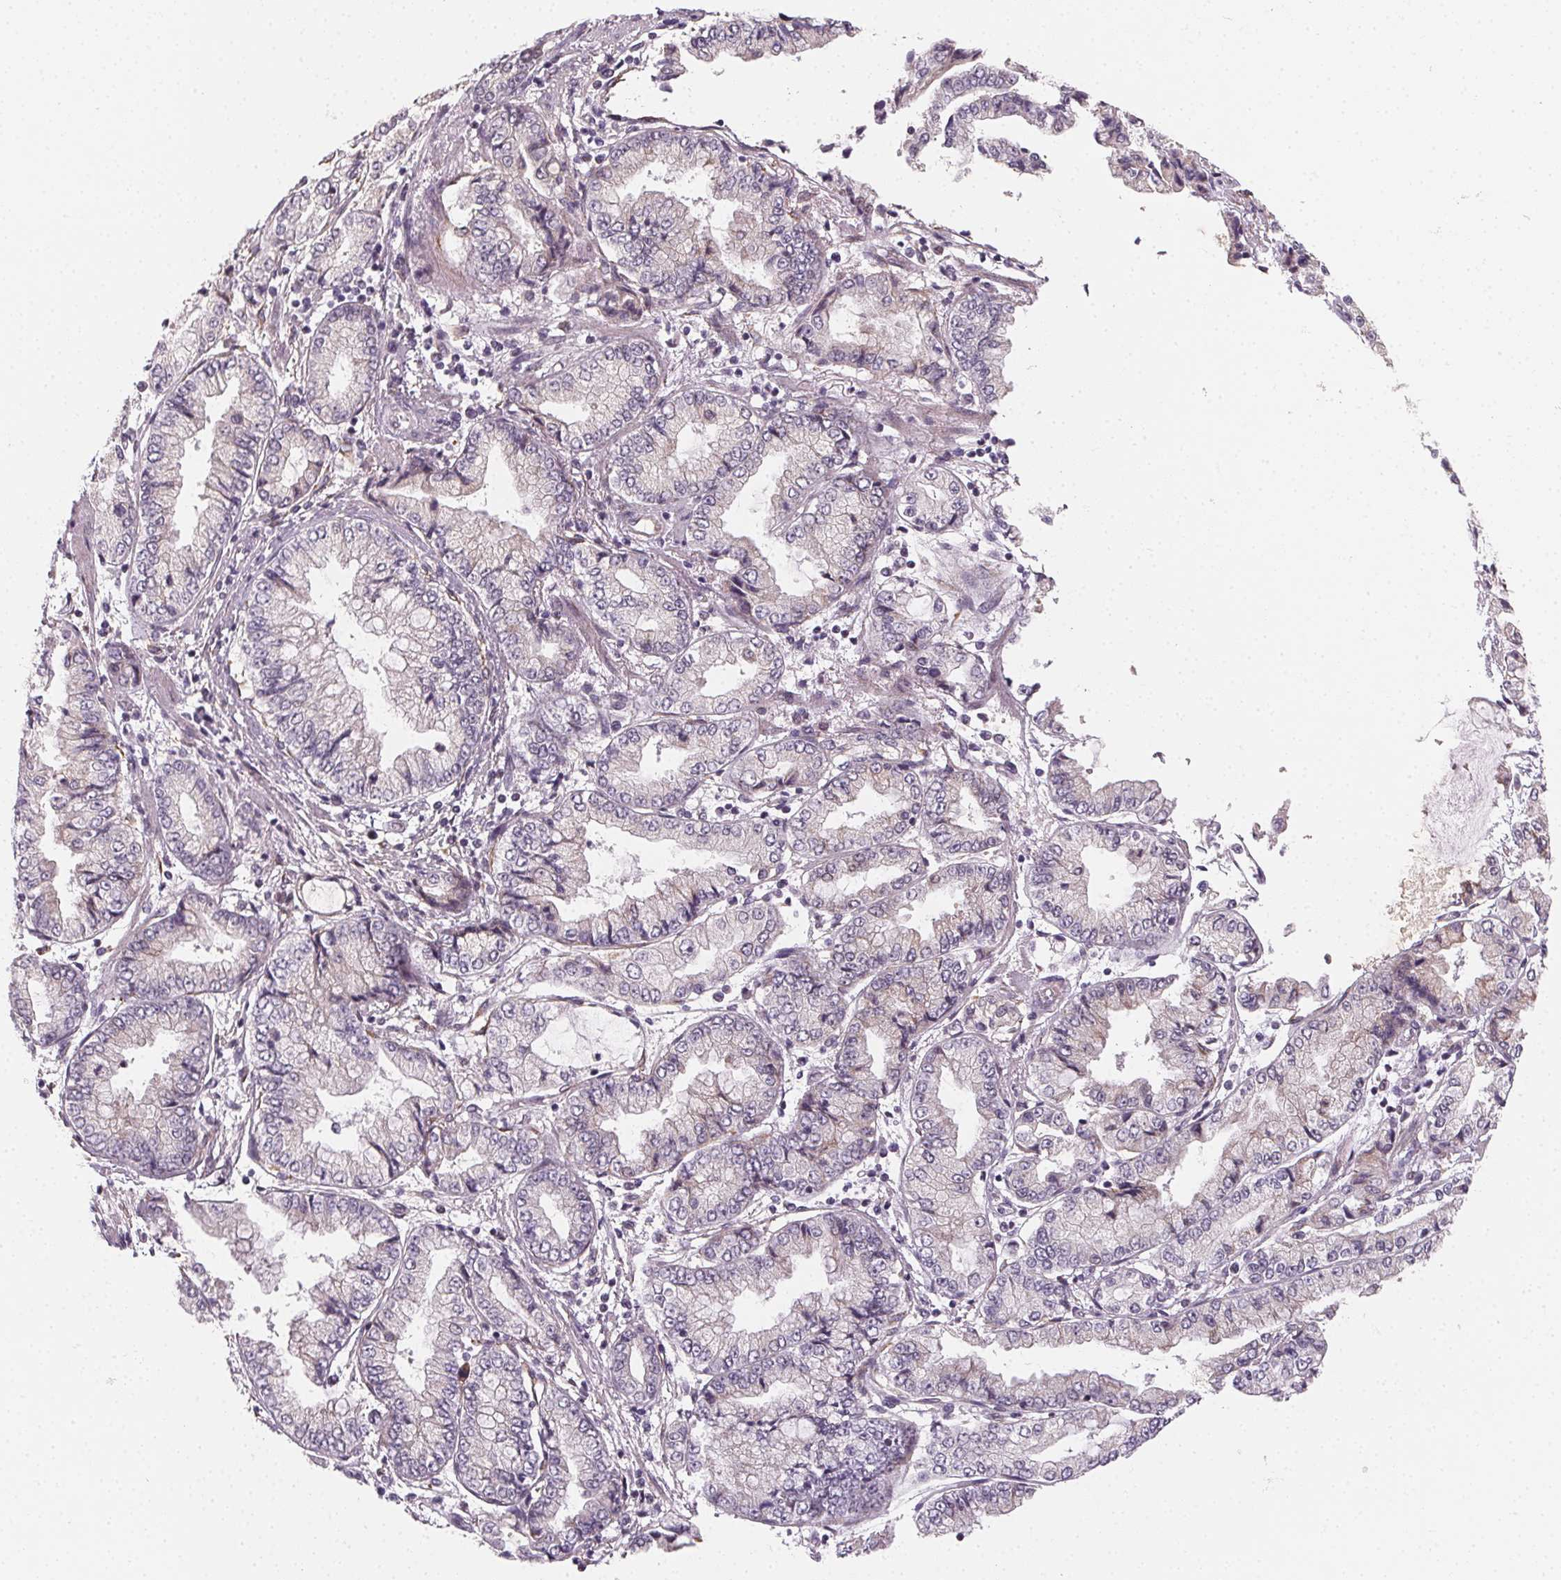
{"staining": {"intensity": "negative", "quantity": "none", "location": "none"}, "tissue": "stomach cancer", "cell_type": "Tumor cells", "image_type": "cancer", "snomed": [{"axis": "morphology", "description": "Adenocarcinoma, NOS"}, {"axis": "topography", "description": "Stomach, upper"}], "caption": "Immunohistochemistry of stomach cancer reveals no positivity in tumor cells. The staining was performed using DAB (3,3'-diaminobenzidine) to visualize the protein expression in brown, while the nuclei were stained in blue with hematoxylin (Magnification: 20x).", "gene": "CCDC96", "patient": {"sex": "female", "age": 74}}